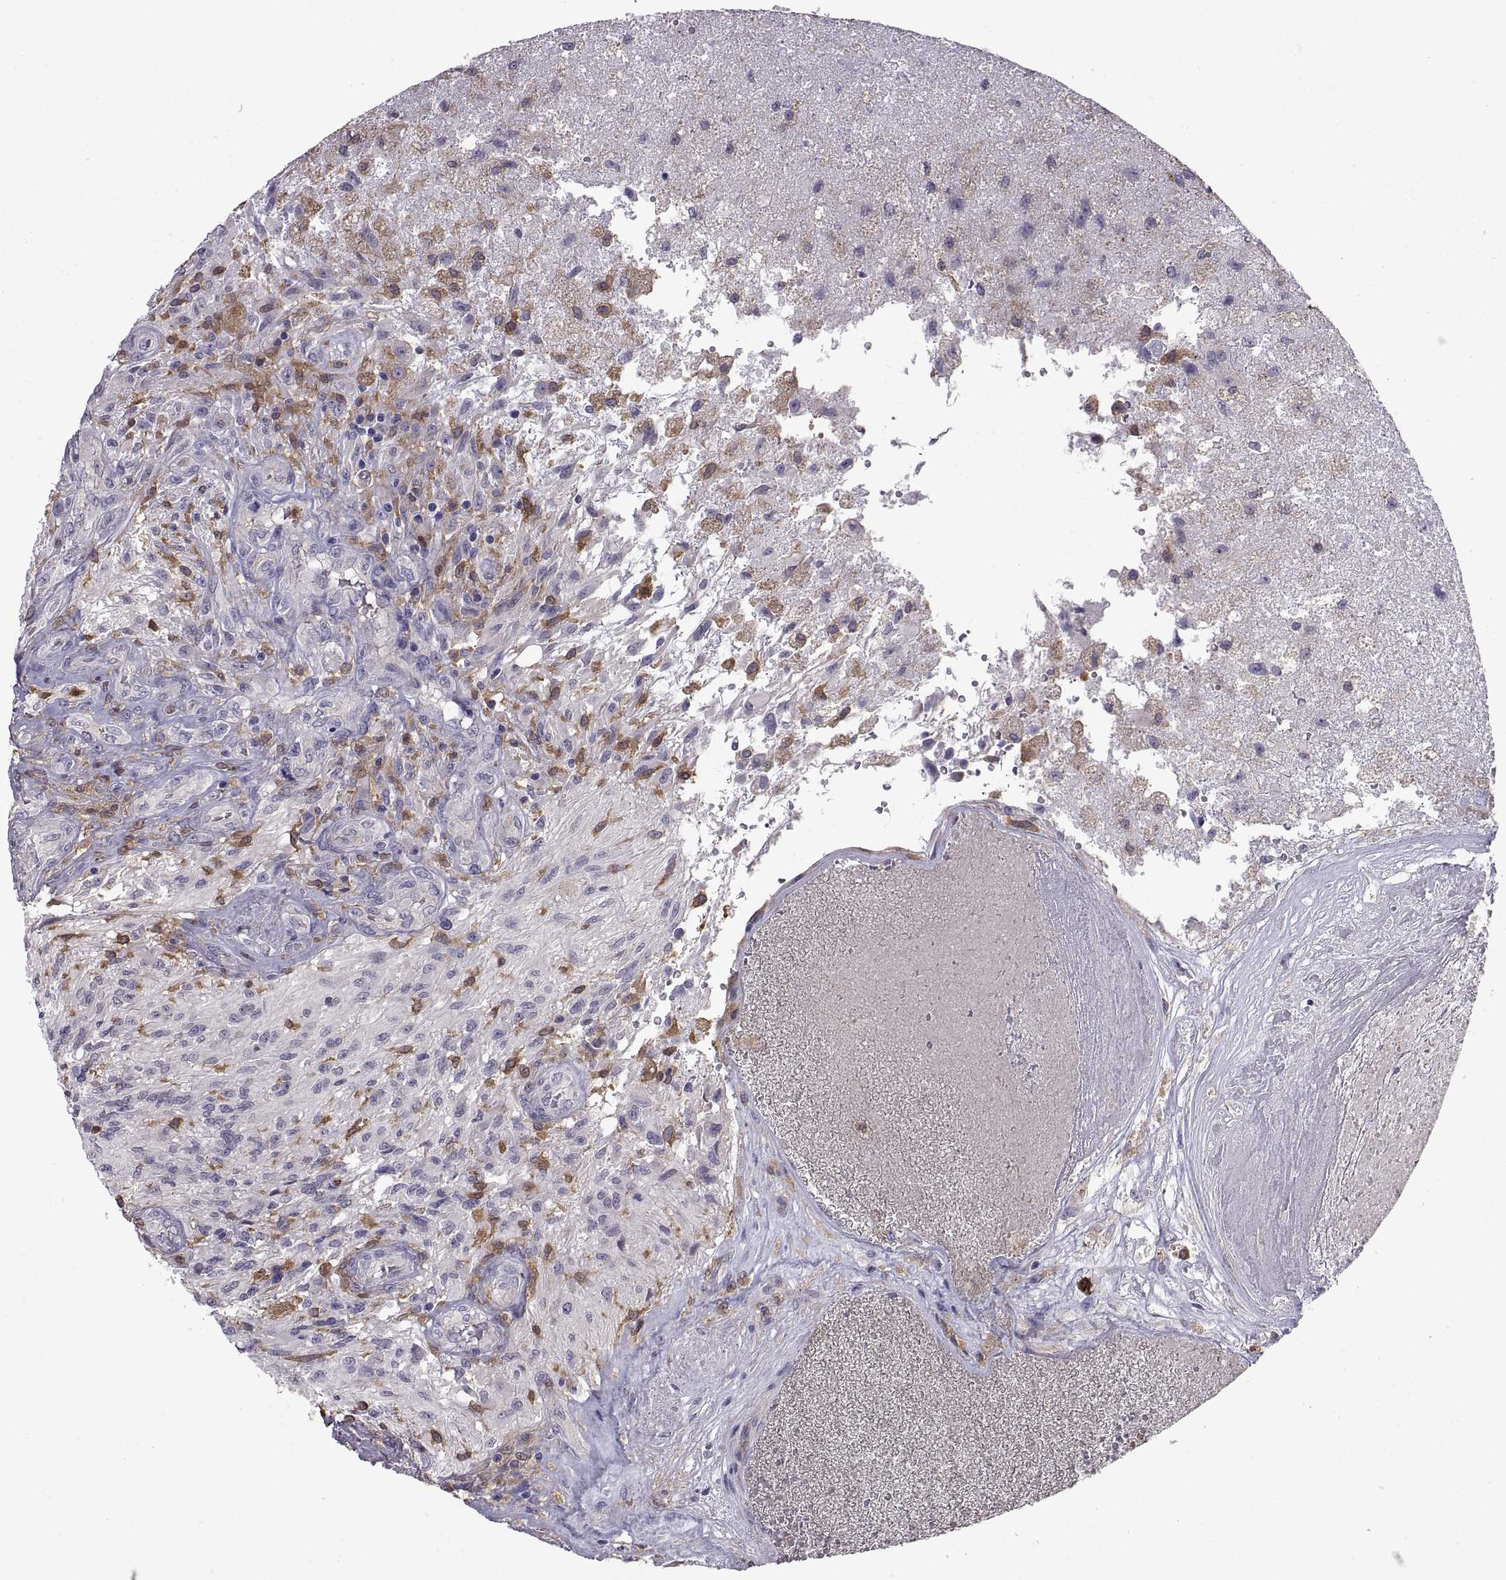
{"staining": {"intensity": "negative", "quantity": "none", "location": "none"}, "tissue": "glioma", "cell_type": "Tumor cells", "image_type": "cancer", "snomed": [{"axis": "morphology", "description": "Glioma, malignant, High grade"}, {"axis": "topography", "description": "Brain"}], "caption": "DAB (3,3'-diaminobenzidine) immunohistochemical staining of malignant high-grade glioma demonstrates no significant staining in tumor cells.", "gene": "DOK3", "patient": {"sex": "male", "age": 56}}